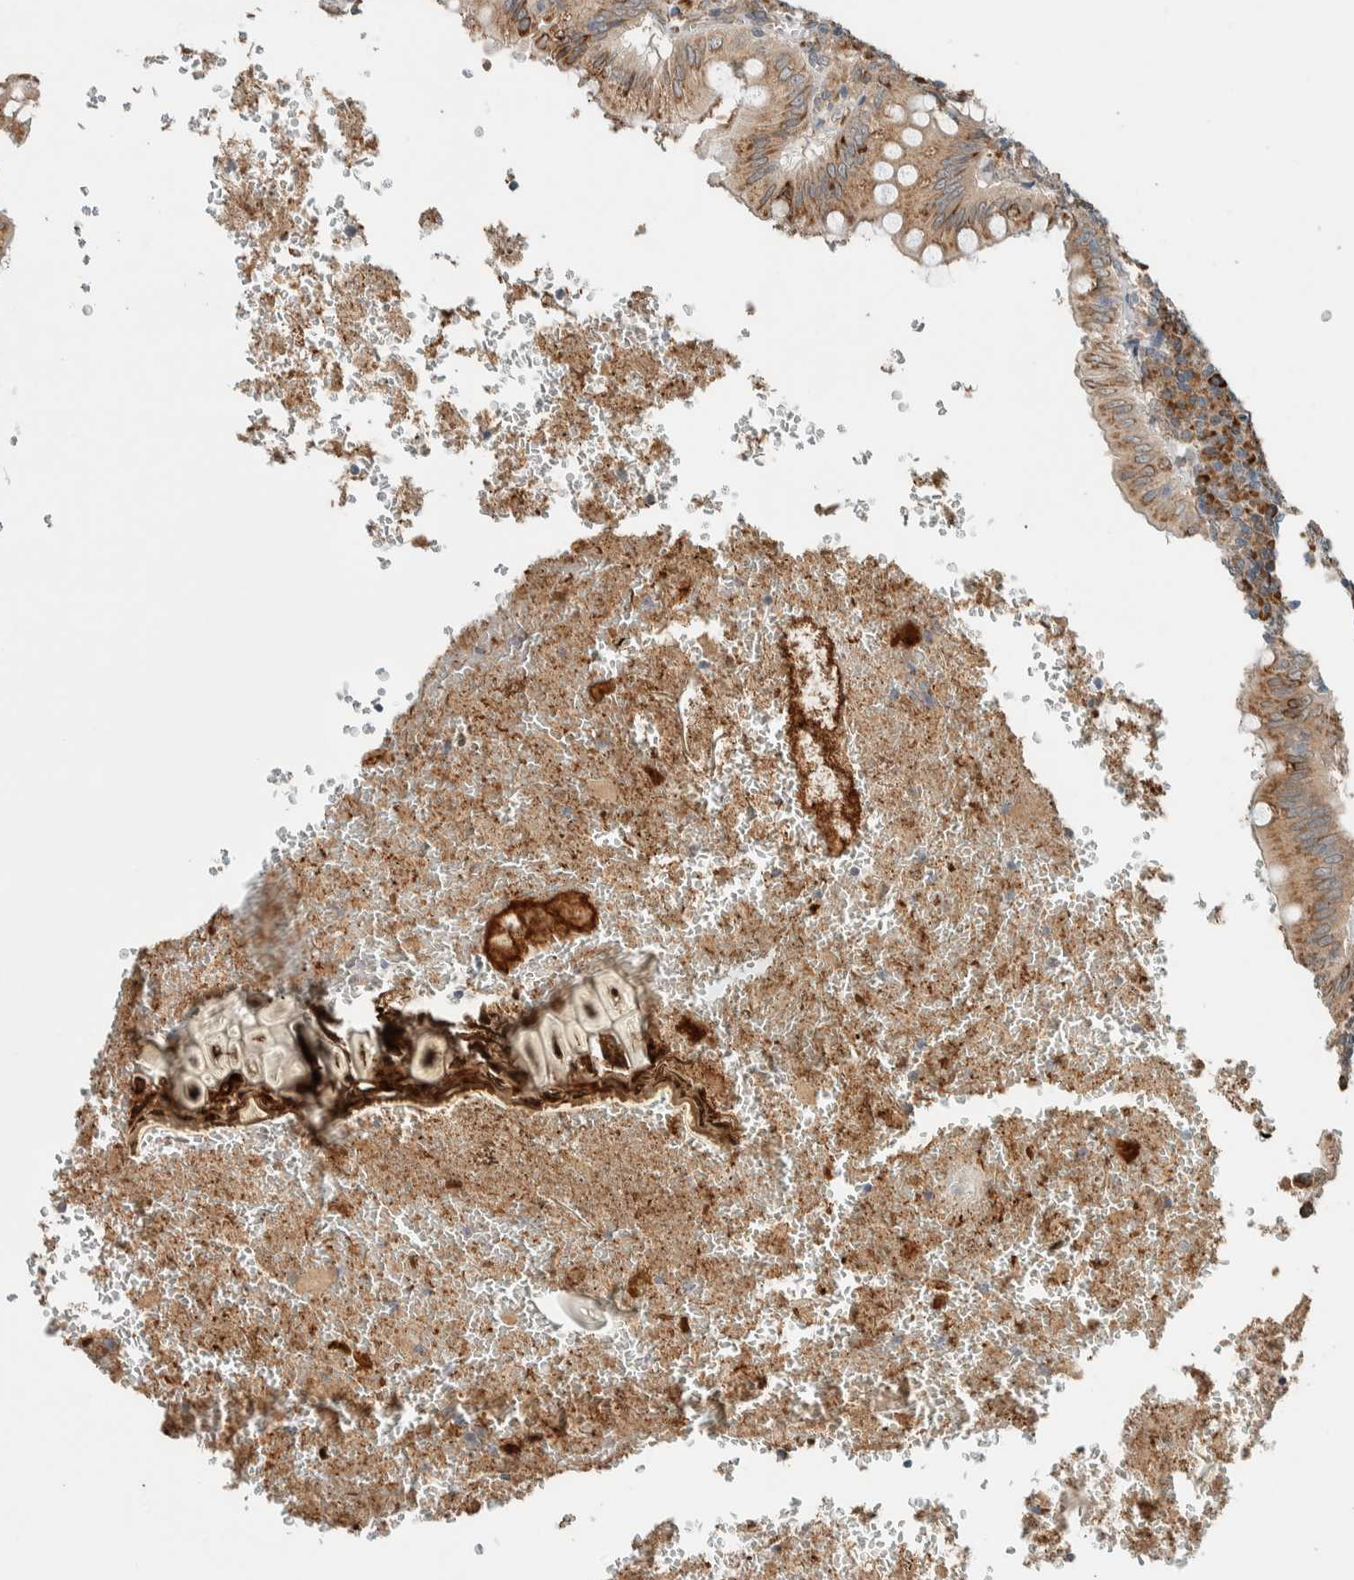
{"staining": {"intensity": "moderate", "quantity": ">75%", "location": "cytoplasmic/membranous"}, "tissue": "appendix", "cell_type": "Glandular cells", "image_type": "normal", "snomed": [{"axis": "morphology", "description": "Normal tissue, NOS"}, {"axis": "topography", "description": "Appendix"}], "caption": "A medium amount of moderate cytoplasmic/membranous positivity is seen in about >75% of glandular cells in benign appendix.", "gene": "CTBP2", "patient": {"sex": "male", "age": 8}}